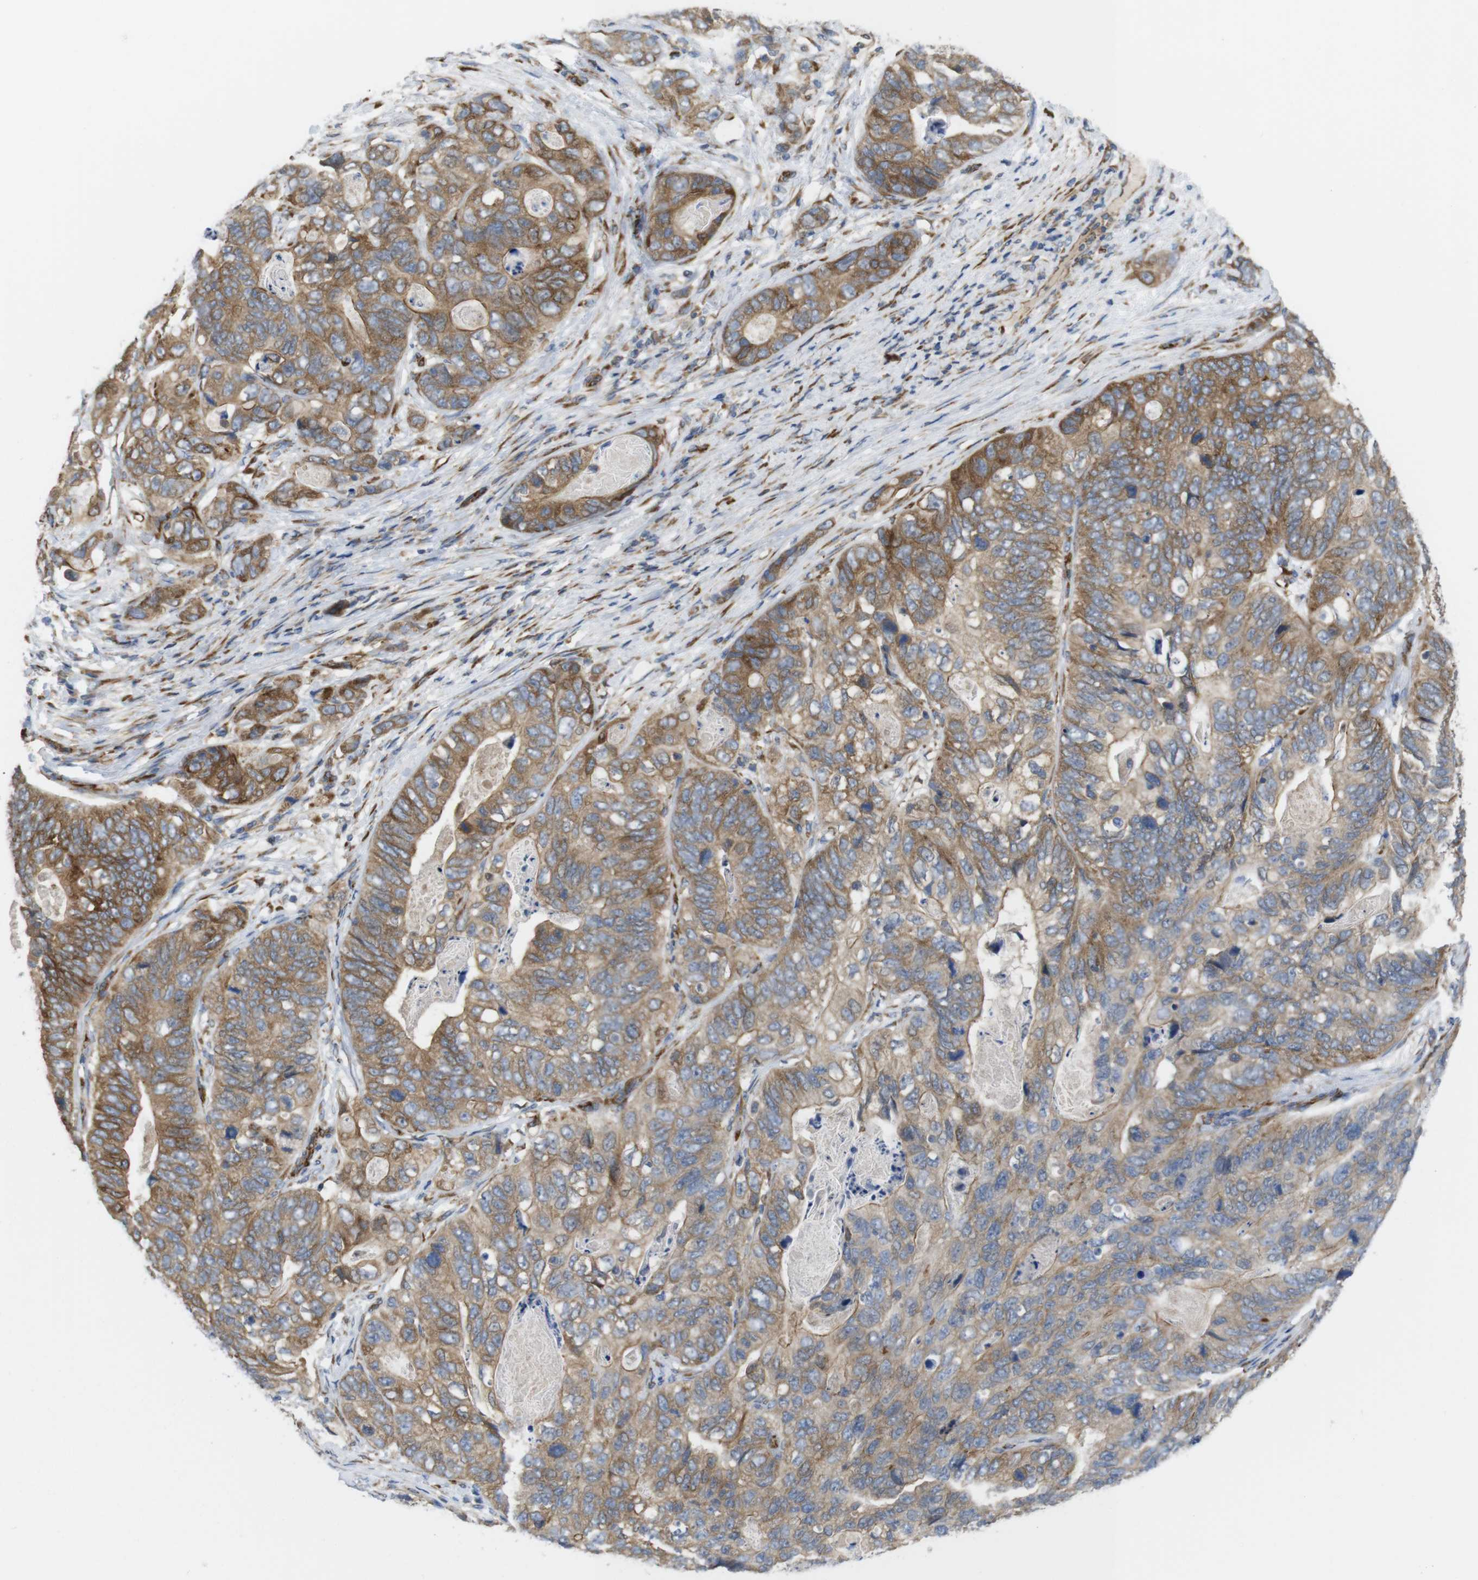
{"staining": {"intensity": "moderate", "quantity": ">75%", "location": "cytoplasmic/membranous"}, "tissue": "stomach cancer", "cell_type": "Tumor cells", "image_type": "cancer", "snomed": [{"axis": "morphology", "description": "Adenocarcinoma, NOS"}, {"axis": "topography", "description": "Stomach"}], "caption": "A brown stain highlights moderate cytoplasmic/membranous positivity of a protein in adenocarcinoma (stomach) tumor cells.", "gene": "PCNX2", "patient": {"sex": "female", "age": 89}}